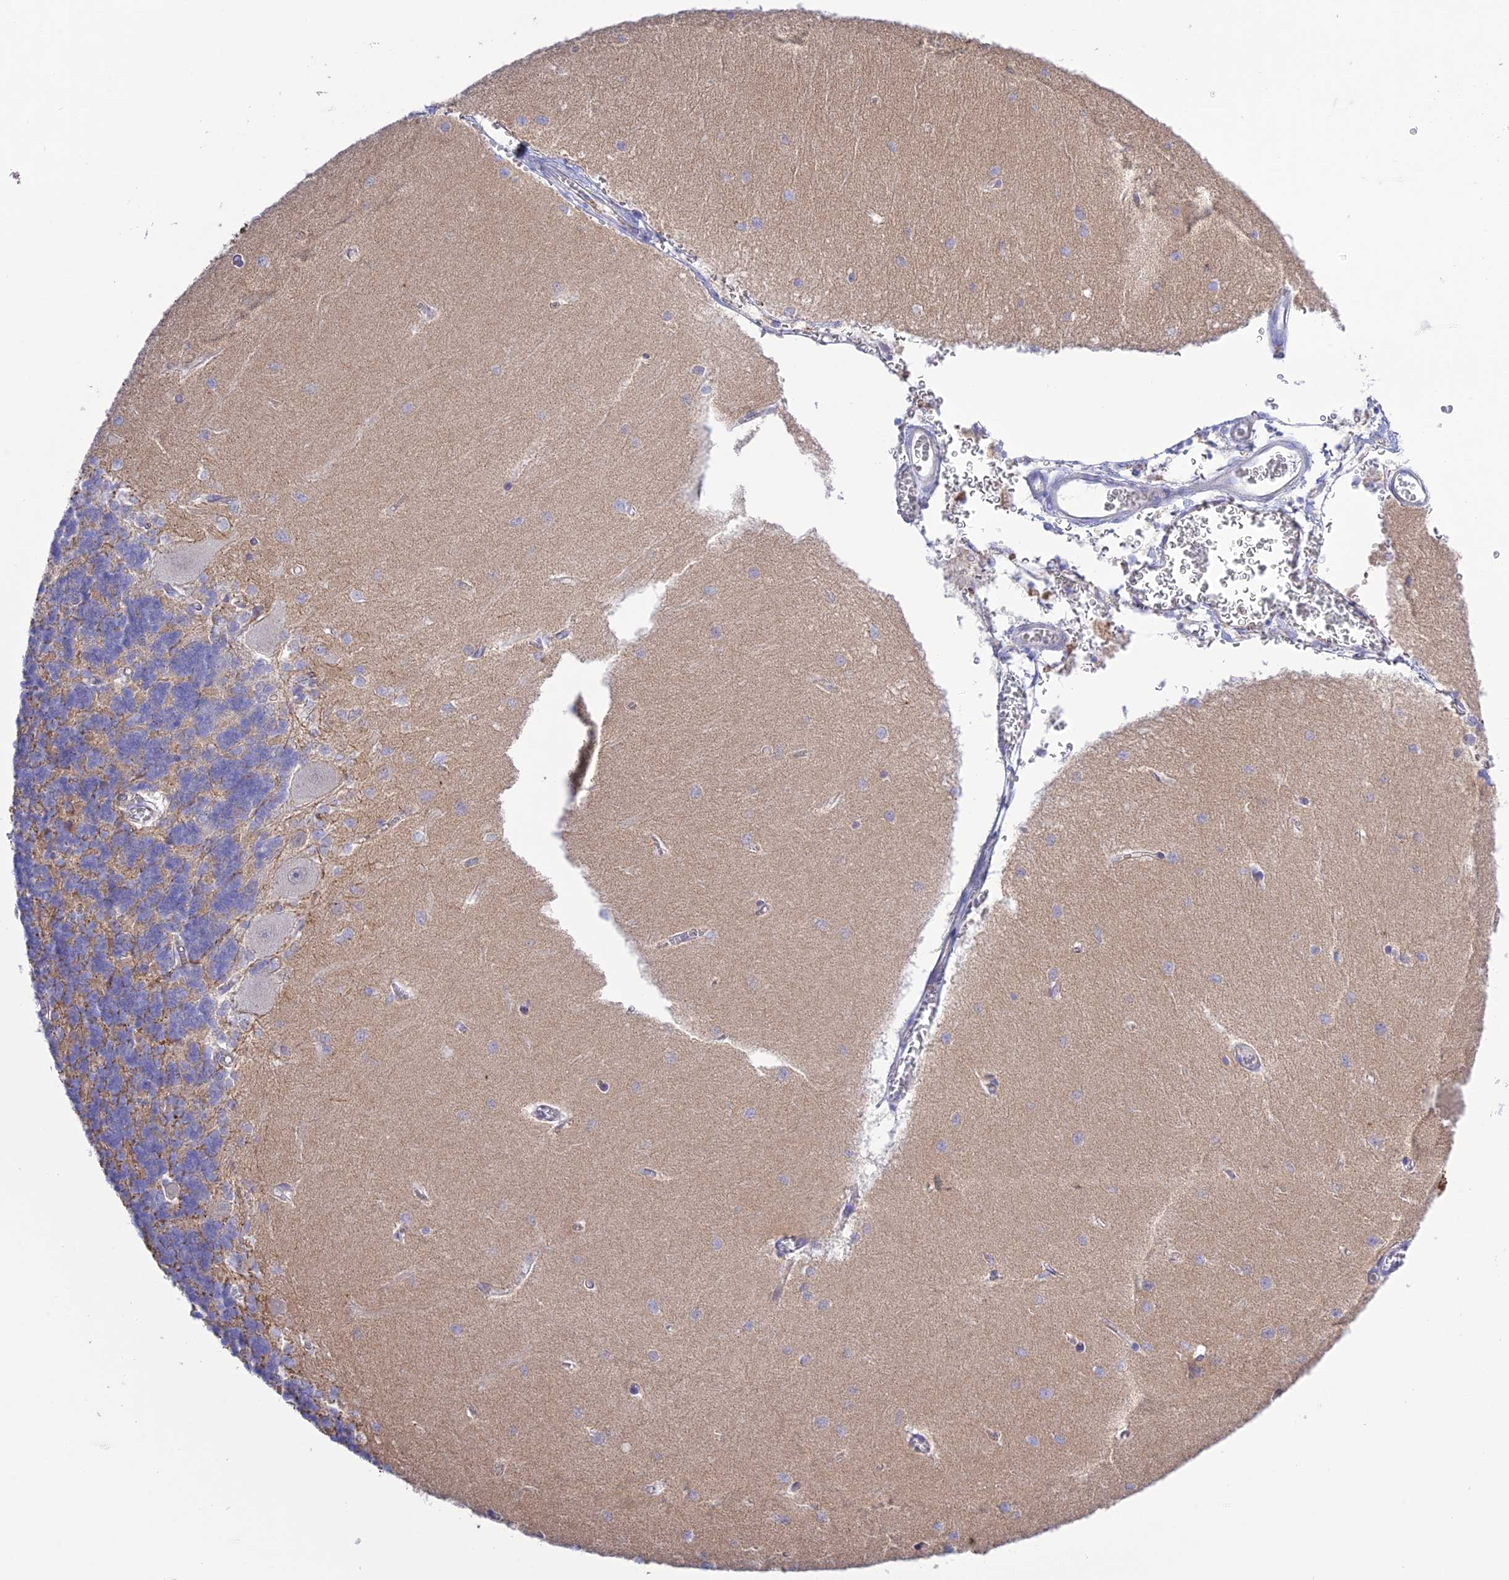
{"staining": {"intensity": "negative", "quantity": "none", "location": "none"}, "tissue": "cerebellum", "cell_type": "Cells in granular layer", "image_type": "normal", "snomed": [{"axis": "morphology", "description": "Normal tissue, NOS"}, {"axis": "topography", "description": "Cerebellum"}], "caption": "This is an immunohistochemistry image of unremarkable cerebellum. There is no positivity in cells in granular layer.", "gene": "CHSY3", "patient": {"sex": "male", "age": 37}}